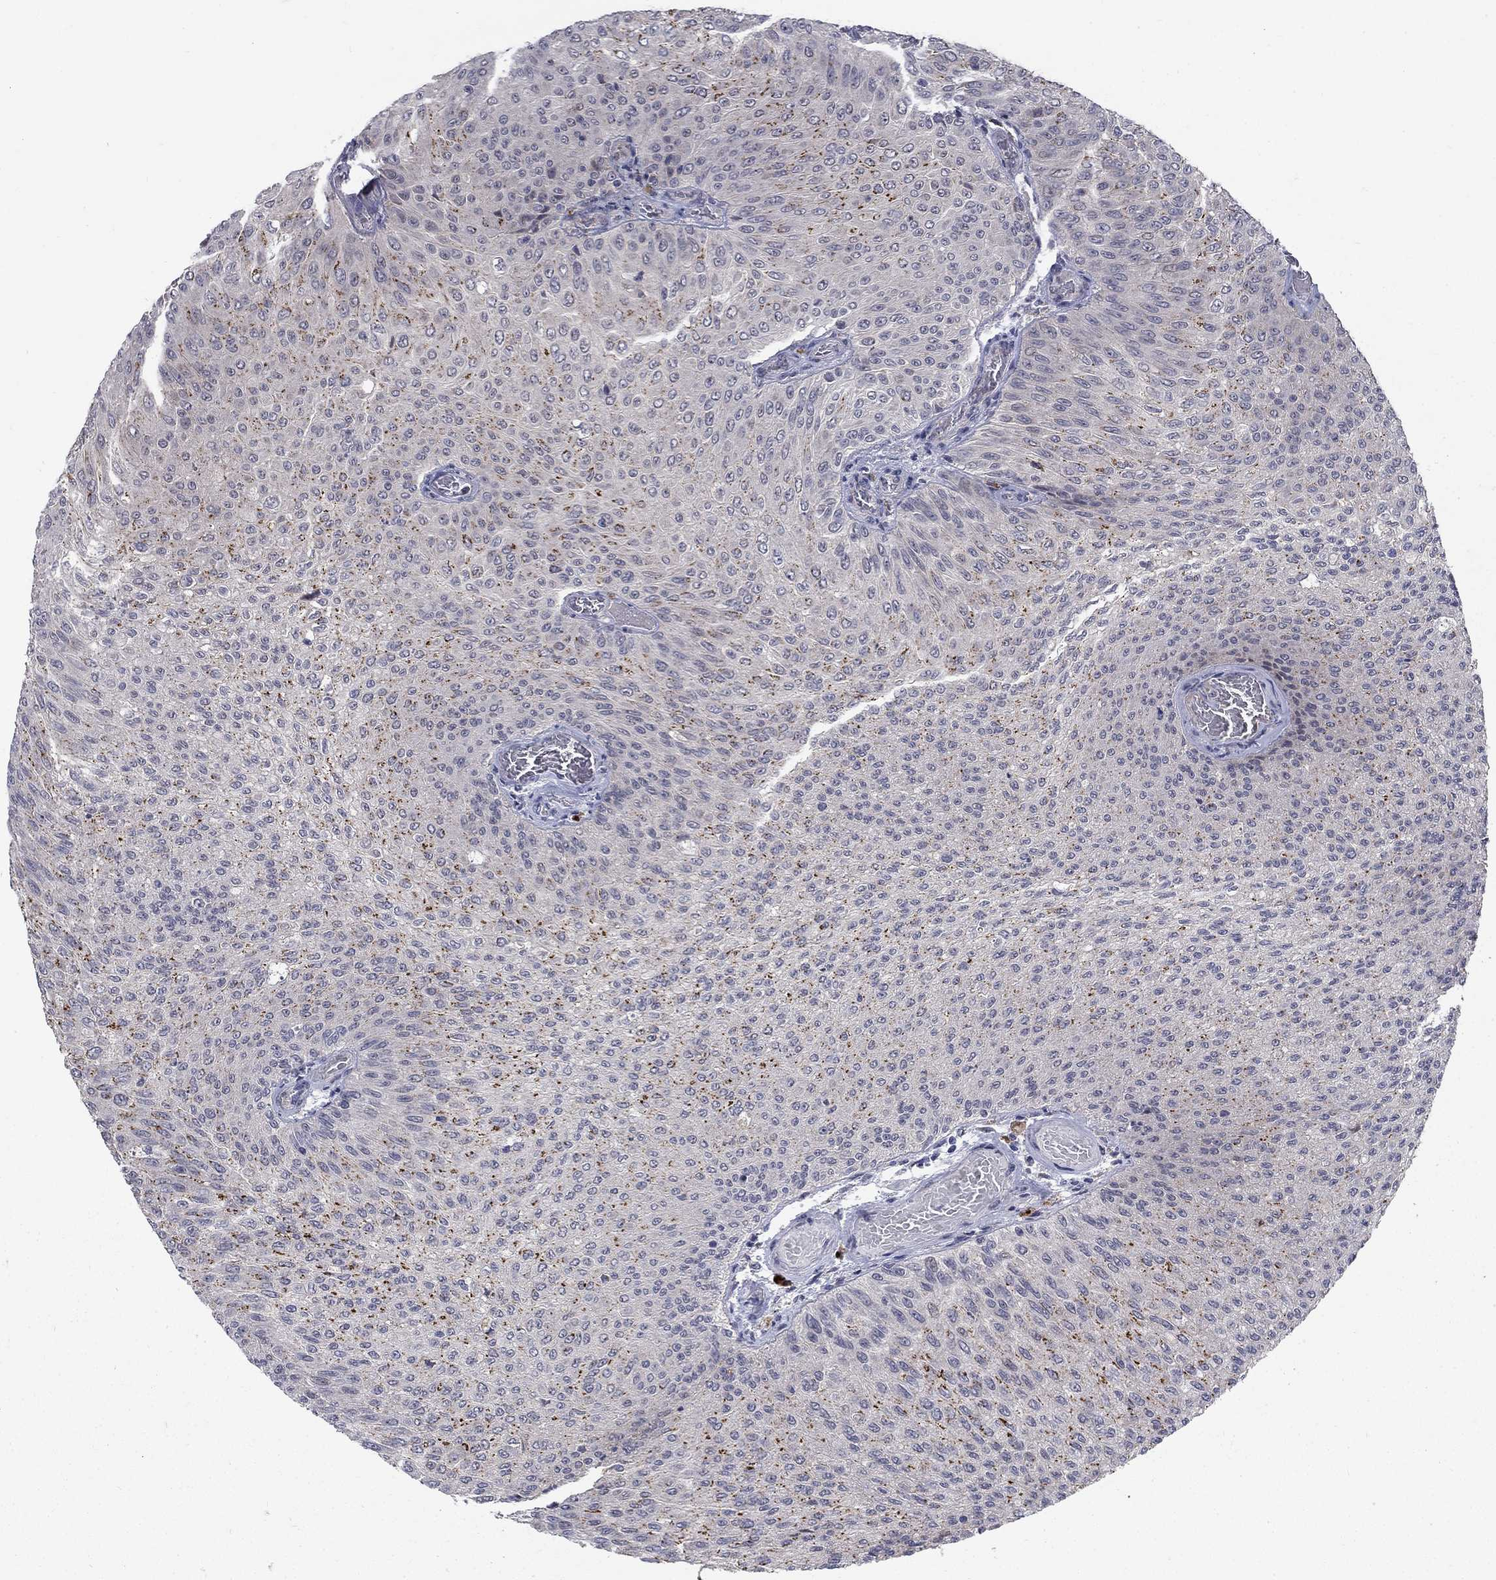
{"staining": {"intensity": "strong", "quantity": "25%-75%", "location": "cytoplasmic/membranous"}, "tissue": "urothelial cancer", "cell_type": "Tumor cells", "image_type": "cancer", "snomed": [{"axis": "morphology", "description": "Urothelial carcinoma, Low grade"}, {"axis": "topography", "description": "Ureter, NOS"}, {"axis": "topography", "description": "Urinary bladder"}], "caption": "High-magnification brightfield microscopy of urothelial carcinoma (low-grade) stained with DAB (brown) and counterstained with hematoxylin (blue). tumor cells exhibit strong cytoplasmic/membranous staining is identified in approximately25%-75% of cells. (brown staining indicates protein expression, while blue staining denotes nuclei).", "gene": "FAM3B", "patient": {"sex": "male", "age": 78}}